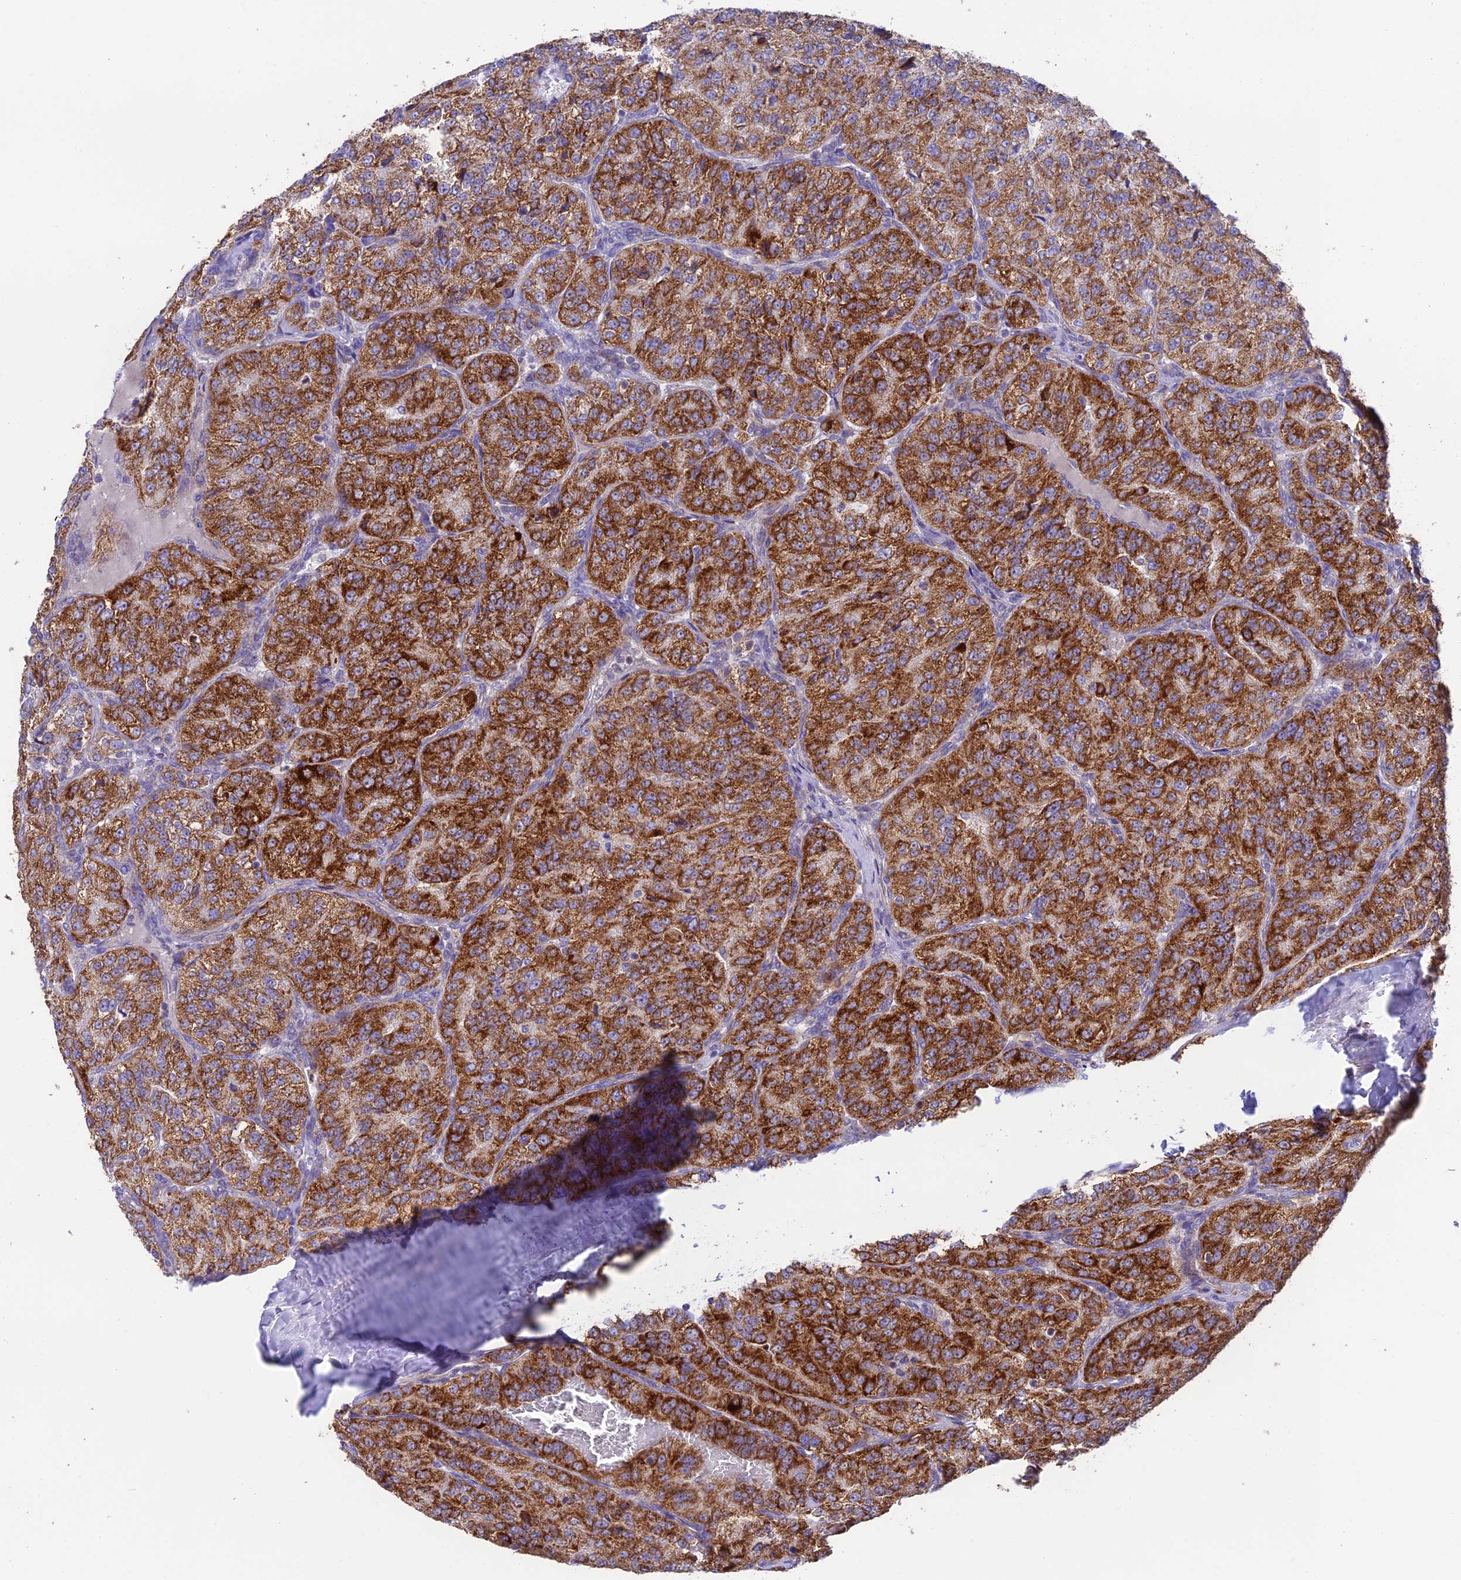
{"staining": {"intensity": "strong", "quantity": ">75%", "location": "cytoplasmic/membranous"}, "tissue": "renal cancer", "cell_type": "Tumor cells", "image_type": "cancer", "snomed": [{"axis": "morphology", "description": "Adenocarcinoma, NOS"}, {"axis": "topography", "description": "Kidney"}], "caption": "Renal cancer stained with IHC reveals strong cytoplasmic/membranous staining in about >75% of tumor cells. Using DAB (brown) and hematoxylin (blue) stains, captured at high magnification using brightfield microscopy.", "gene": "HSDL2", "patient": {"sex": "female", "age": 63}}